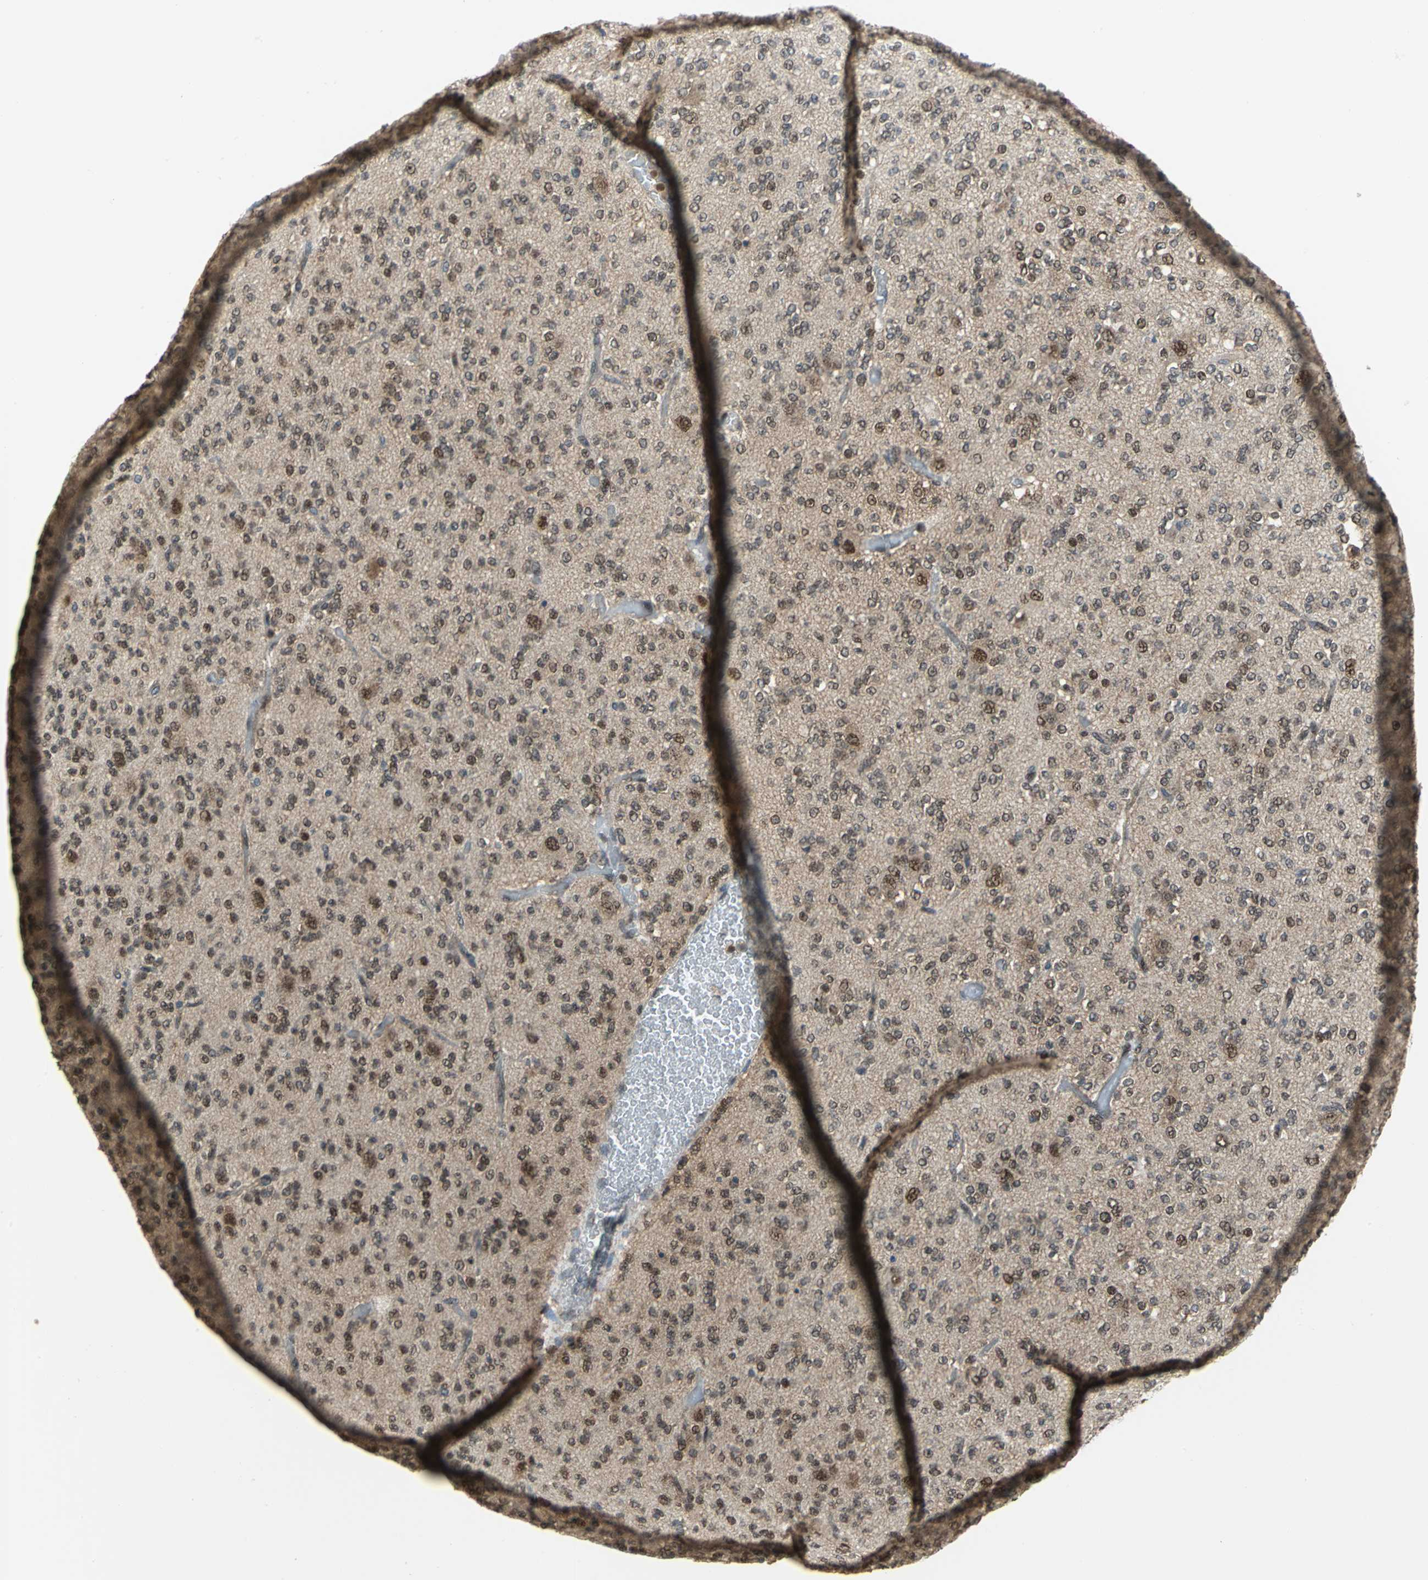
{"staining": {"intensity": "weak", "quantity": "<25%", "location": "nuclear"}, "tissue": "glioma", "cell_type": "Tumor cells", "image_type": "cancer", "snomed": [{"axis": "morphology", "description": "Glioma, malignant, Low grade"}, {"axis": "topography", "description": "Brain"}], "caption": "Immunohistochemical staining of human glioma displays no significant staining in tumor cells. (DAB (3,3'-diaminobenzidine) IHC, high magnification).", "gene": "PSMA4", "patient": {"sex": "male", "age": 38}}